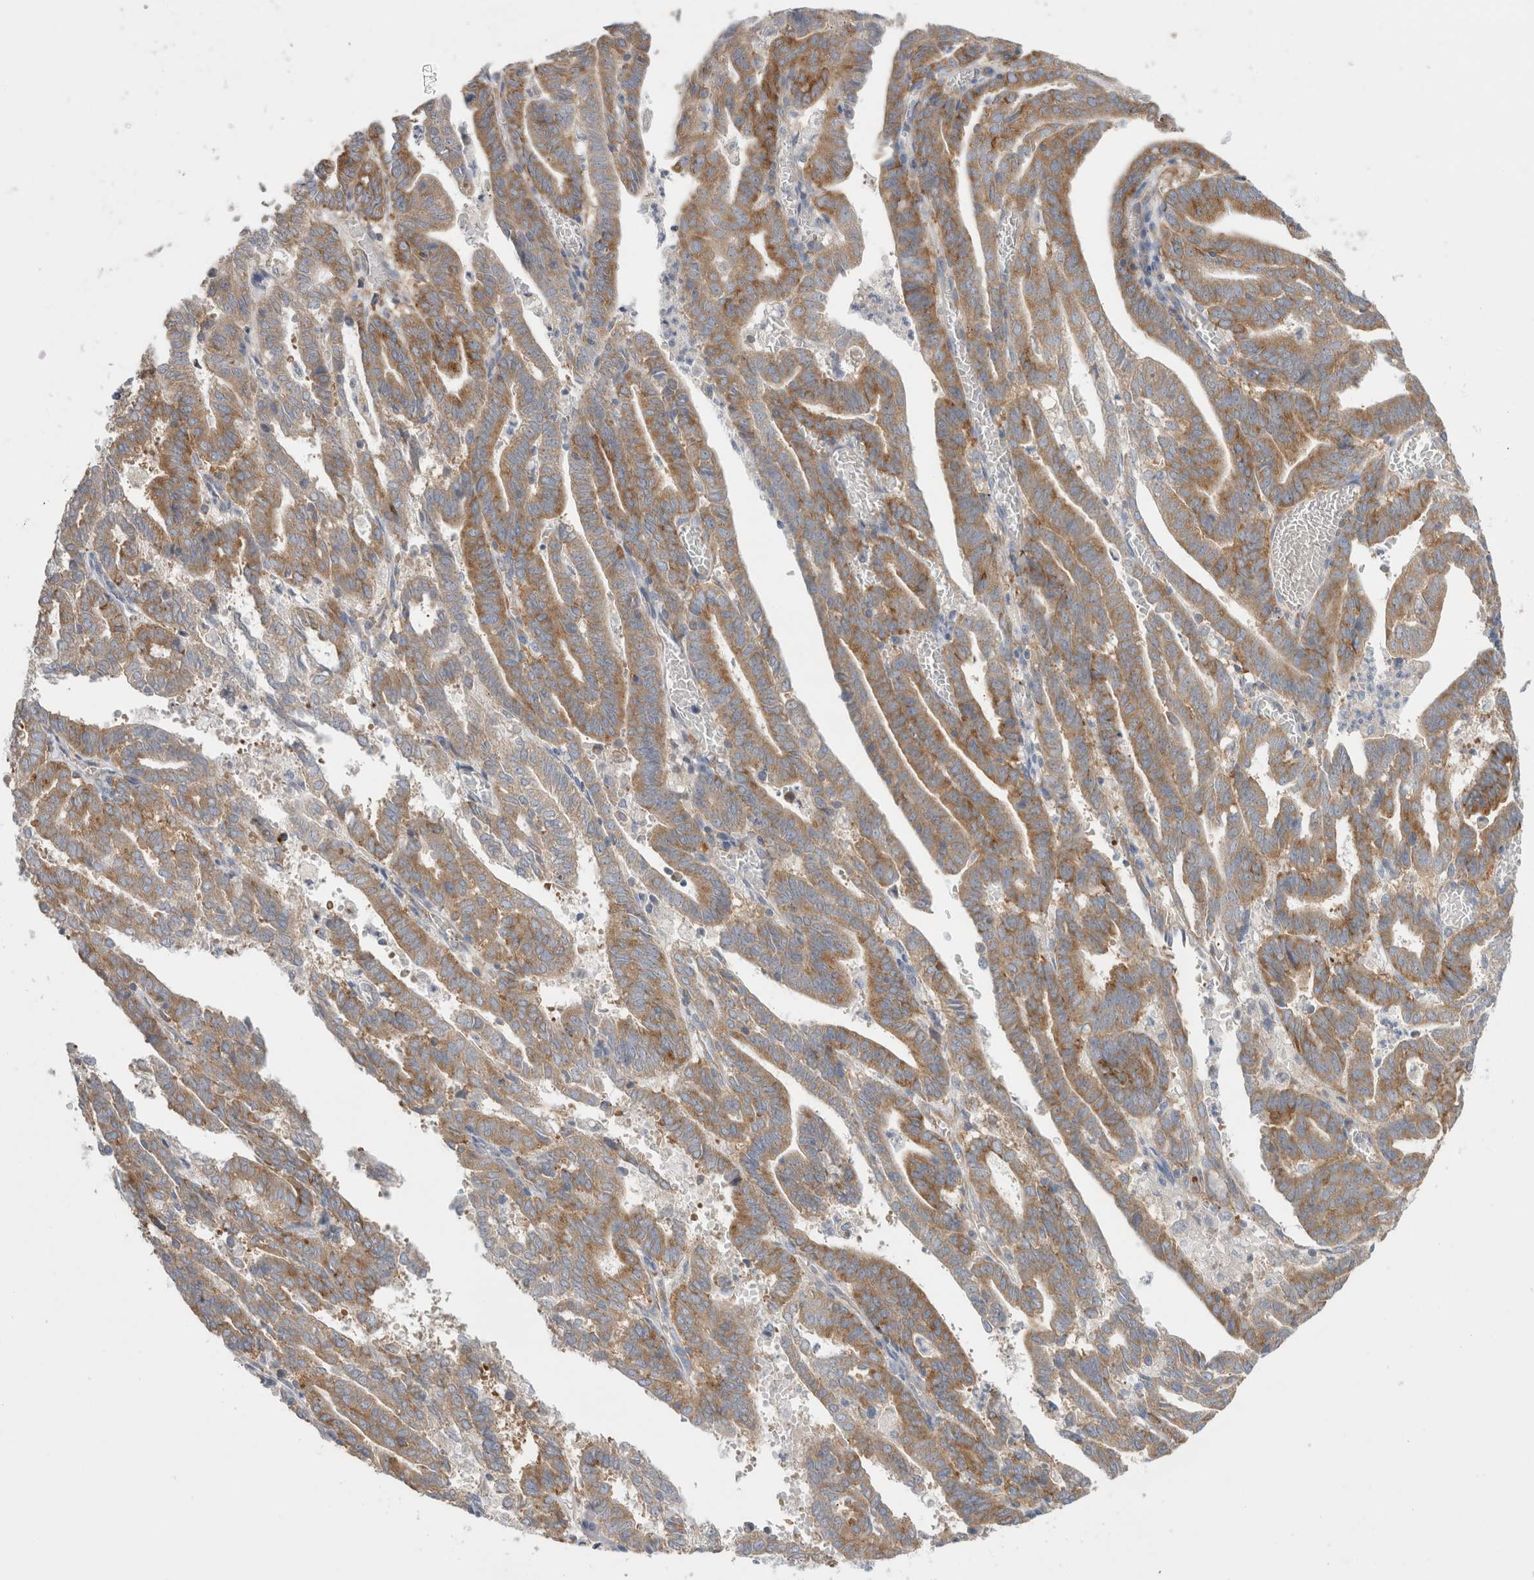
{"staining": {"intensity": "moderate", "quantity": ">75%", "location": "cytoplasmic/membranous"}, "tissue": "endometrial cancer", "cell_type": "Tumor cells", "image_type": "cancer", "snomed": [{"axis": "morphology", "description": "Adenocarcinoma, NOS"}, {"axis": "topography", "description": "Uterus"}], "caption": "The photomicrograph exhibits staining of adenocarcinoma (endometrial), revealing moderate cytoplasmic/membranous protein staining (brown color) within tumor cells.", "gene": "ZNF23", "patient": {"sex": "female", "age": 83}}